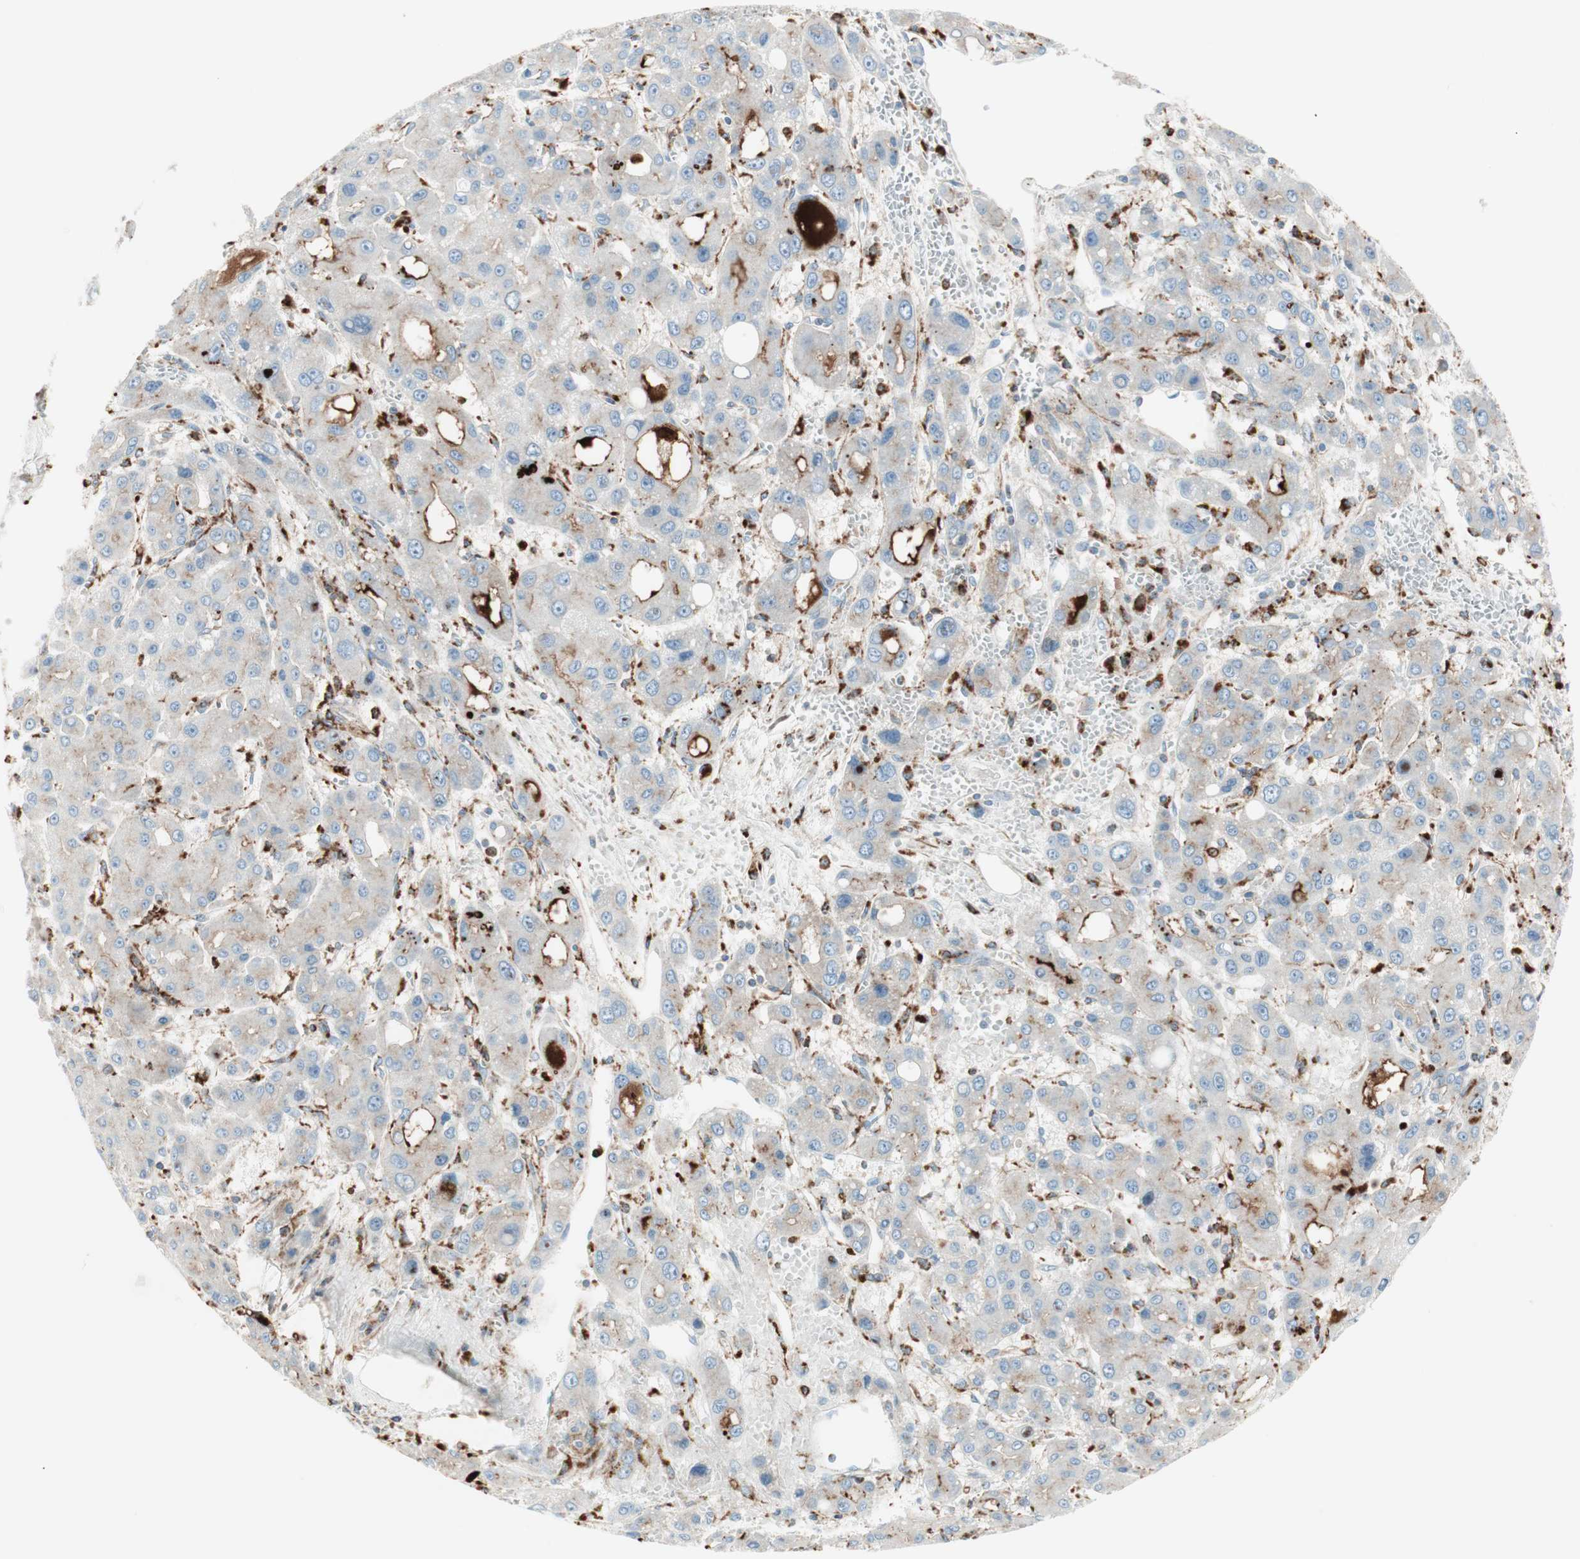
{"staining": {"intensity": "negative", "quantity": "none", "location": "none"}, "tissue": "liver cancer", "cell_type": "Tumor cells", "image_type": "cancer", "snomed": [{"axis": "morphology", "description": "Carcinoma, Hepatocellular, NOS"}, {"axis": "topography", "description": "Liver"}], "caption": "IHC of liver cancer (hepatocellular carcinoma) demonstrates no staining in tumor cells. (Stains: DAB (3,3'-diaminobenzidine) IHC with hematoxylin counter stain, Microscopy: brightfield microscopy at high magnification).", "gene": "ATP6V1G1", "patient": {"sex": "male", "age": 55}}